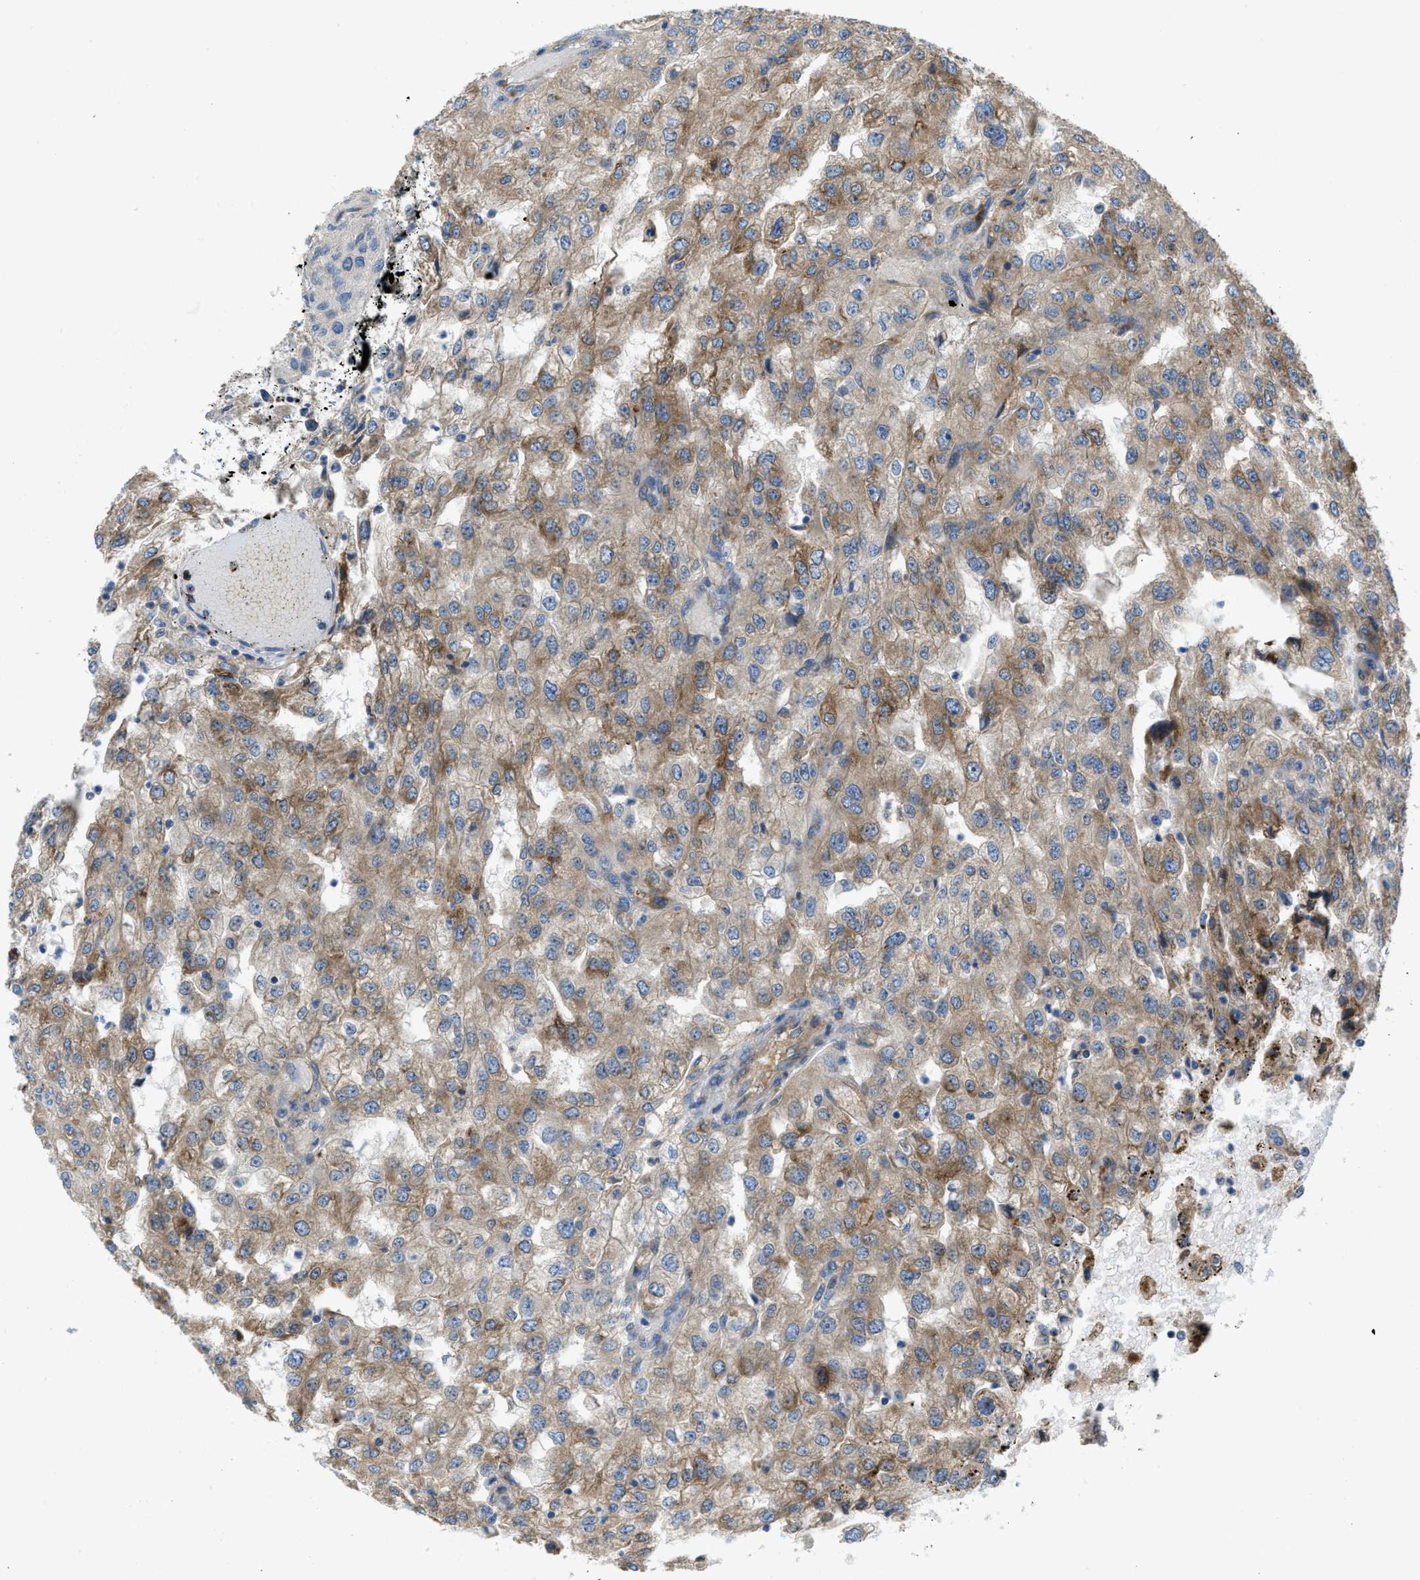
{"staining": {"intensity": "moderate", "quantity": ">75%", "location": "cytoplasmic/membranous"}, "tissue": "renal cancer", "cell_type": "Tumor cells", "image_type": "cancer", "snomed": [{"axis": "morphology", "description": "Adenocarcinoma, NOS"}, {"axis": "topography", "description": "Kidney"}], "caption": "Moderate cytoplasmic/membranous protein staining is appreciated in approximately >75% of tumor cells in adenocarcinoma (renal). (DAB (3,3'-diaminobenzidine) IHC, brown staining for protein, blue staining for nuclei).", "gene": "GGCX", "patient": {"sex": "female", "age": 54}}